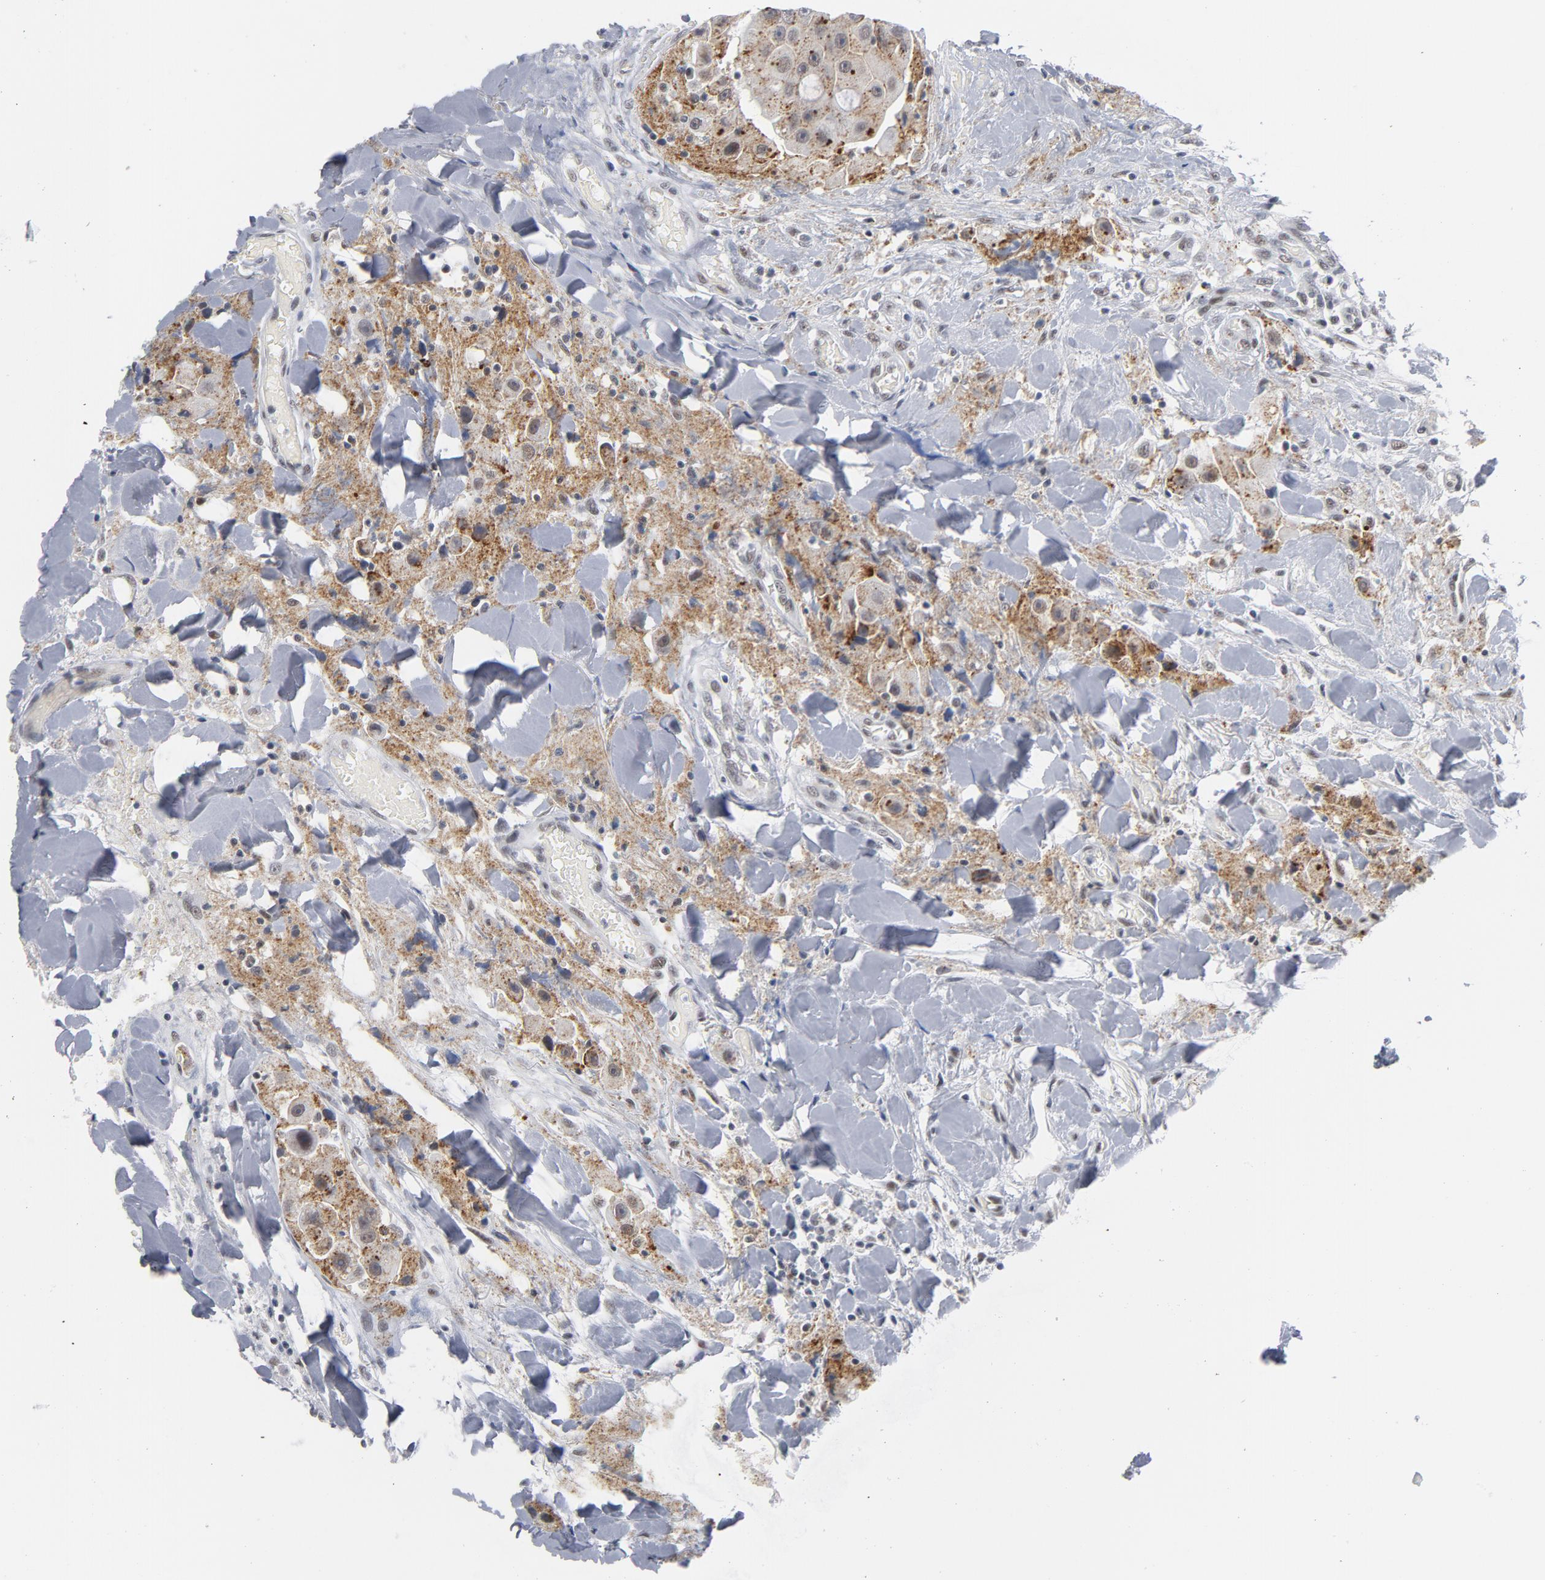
{"staining": {"intensity": "moderate", "quantity": "25%-75%", "location": "cytoplasmic/membranous"}, "tissue": "head and neck cancer", "cell_type": "Tumor cells", "image_type": "cancer", "snomed": [{"axis": "morphology", "description": "Normal tissue, NOS"}, {"axis": "morphology", "description": "Adenocarcinoma, NOS"}, {"axis": "topography", "description": "Salivary gland"}, {"axis": "topography", "description": "Head-Neck"}], "caption": "Adenocarcinoma (head and neck) tissue shows moderate cytoplasmic/membranous expression in approximately 25%-75% of tumor cells, visualized by immunohistochemistry.", "gene": "BAP1", "patient": {"sex": "male", "age": 80}}